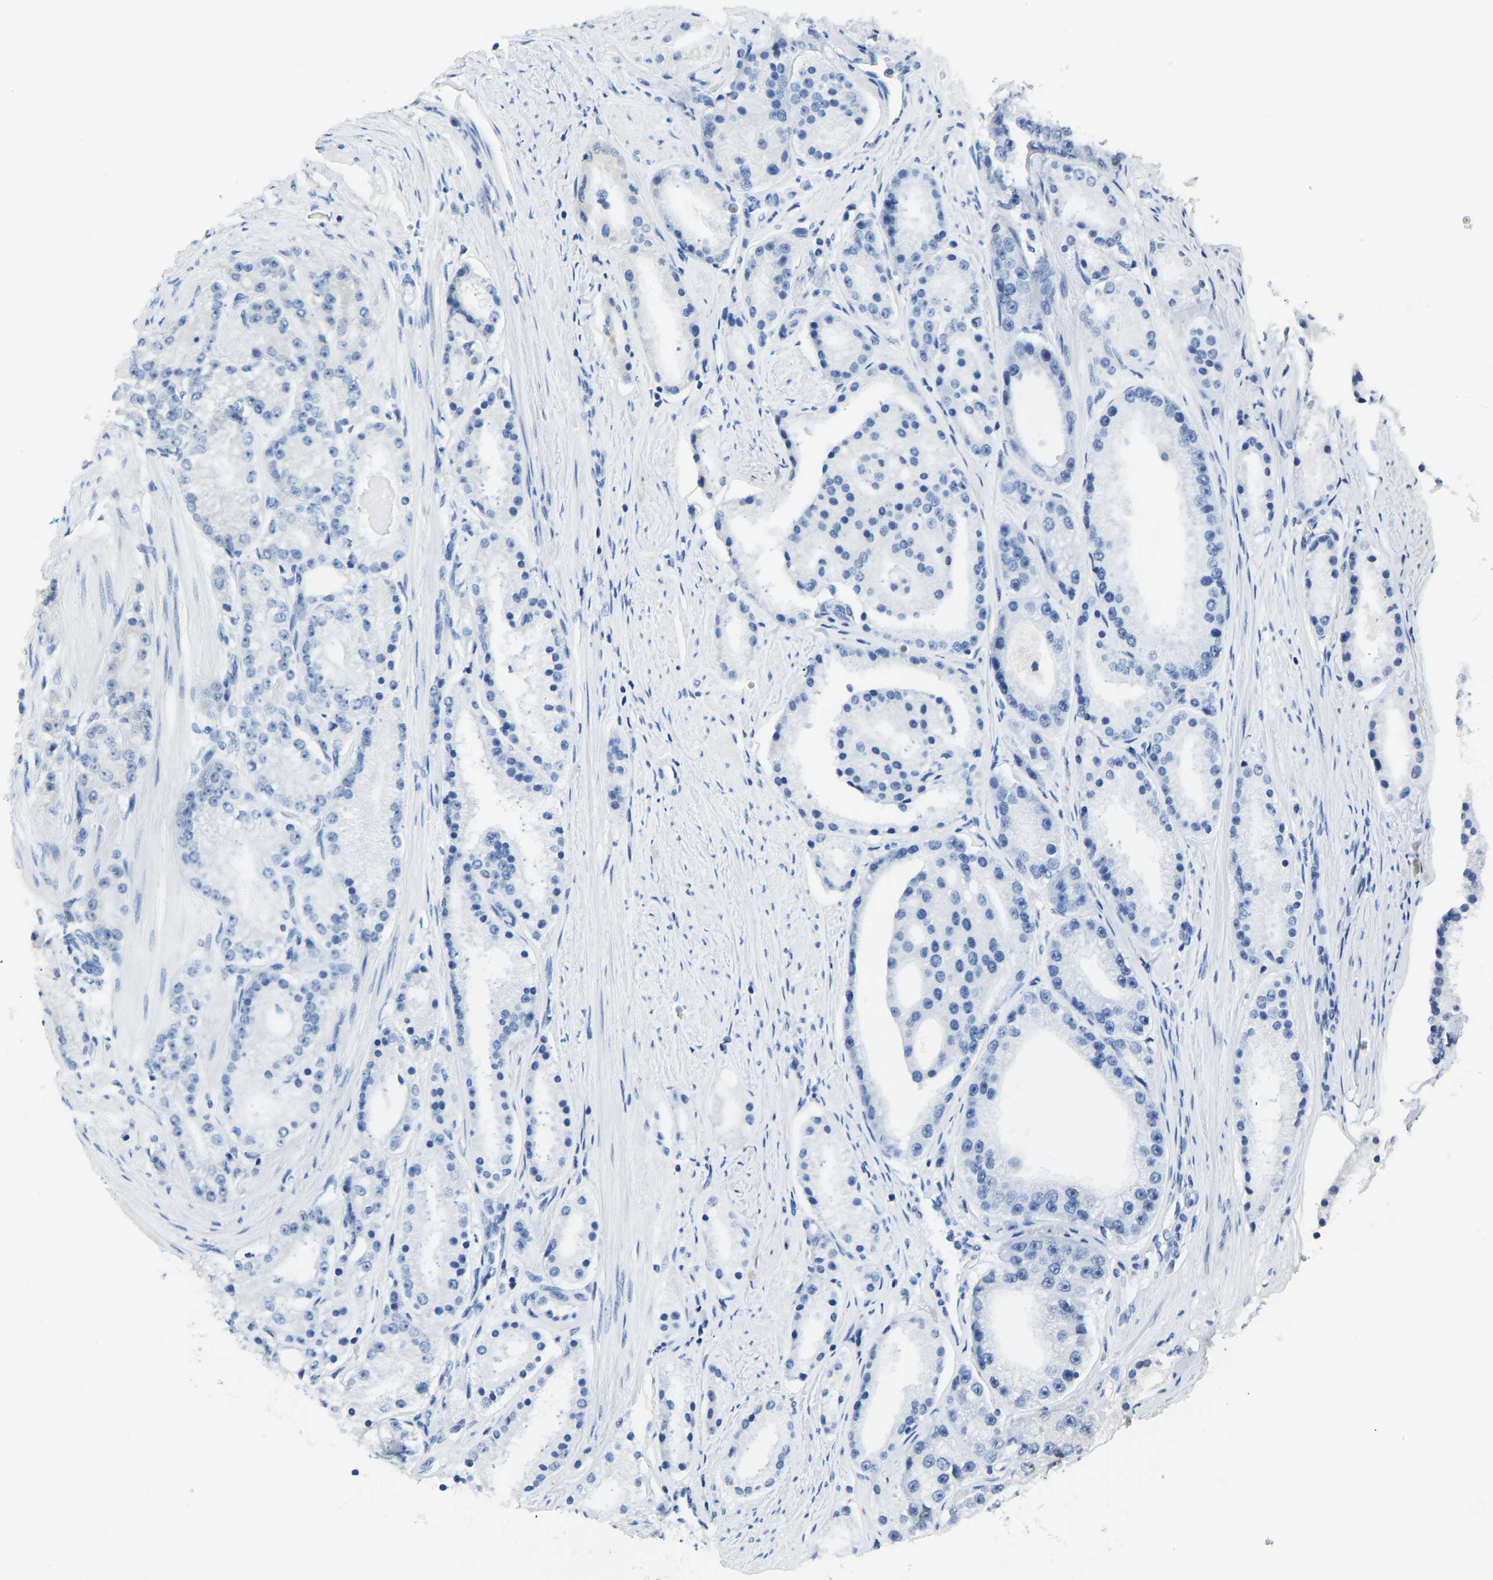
{"staining": {"intensity": "negative", "quantity": "none", "location": "none"}, "tissue": "prostate cancer", "cell_type": "Tumor cells", "image_type": "cancer", "snomed": [{"axis": "morphology", "description": "Adenocarcinoma, Low grade"}, {"axis": "topography", "description": "Prostate"}], "caption": "An IHC micrograph of prostate low-grade adenocarcinoma is shown. There is no staining in tumor cells of prostate low-grade adenocarcinoma.", "gene": "VRK1", "patient": {"sex": "male", "age": 63}}